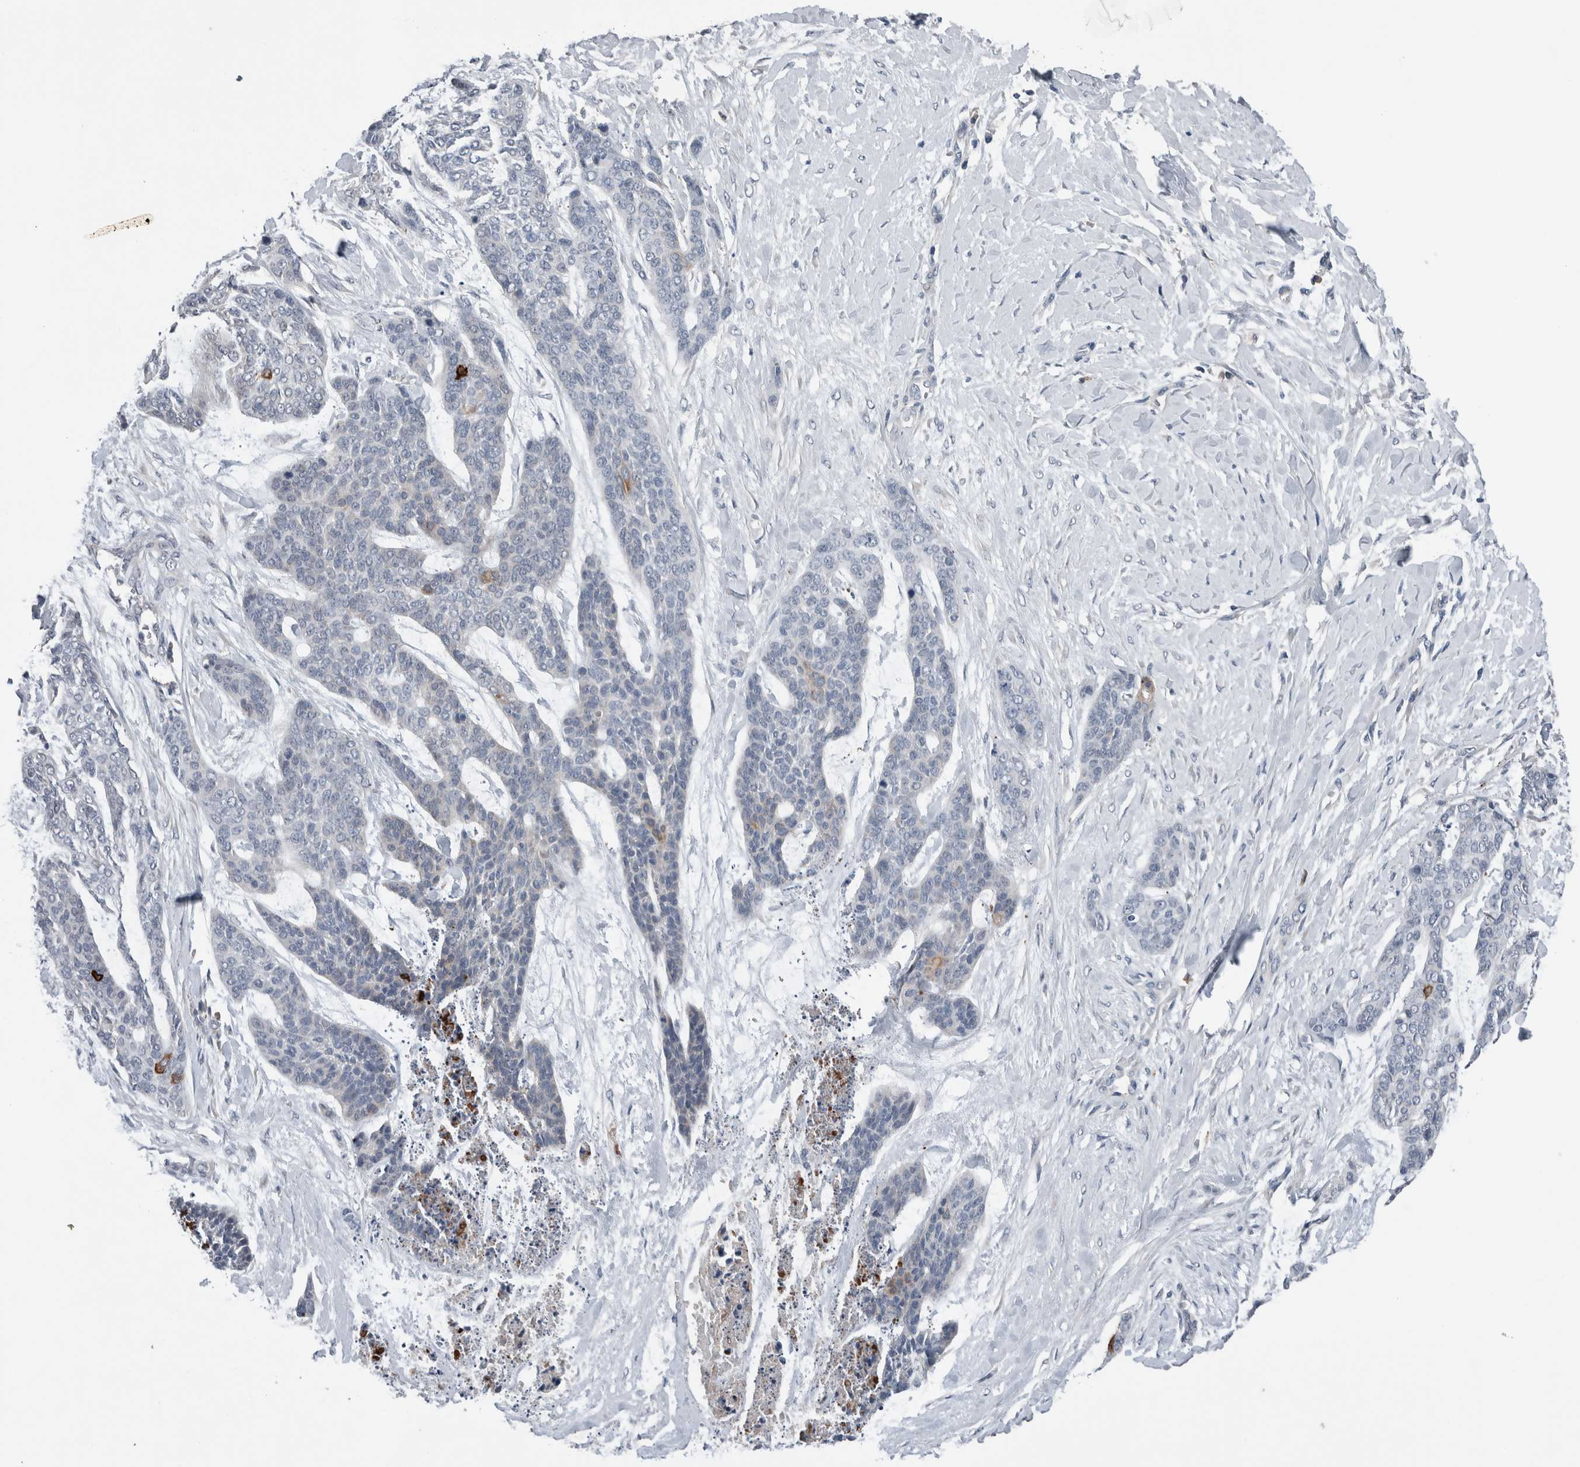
{"staining": {"intensity": "negative", "quantity": "none", "location": "none"}, "tissue": "skin cancer", "cell_type": "Tumor cells", "image_type": "cancer", "snomed": [{"axis": "morphology", "description": "Basal cell carcinoma"}, {"axis": "topography", "description": "Skin"}], "caption": "Tumor cells are negative for protein expression in human basal cell carcinoma (skin).", "gene": "CRNN", "patient": {"sex": "female", "age": 64}}